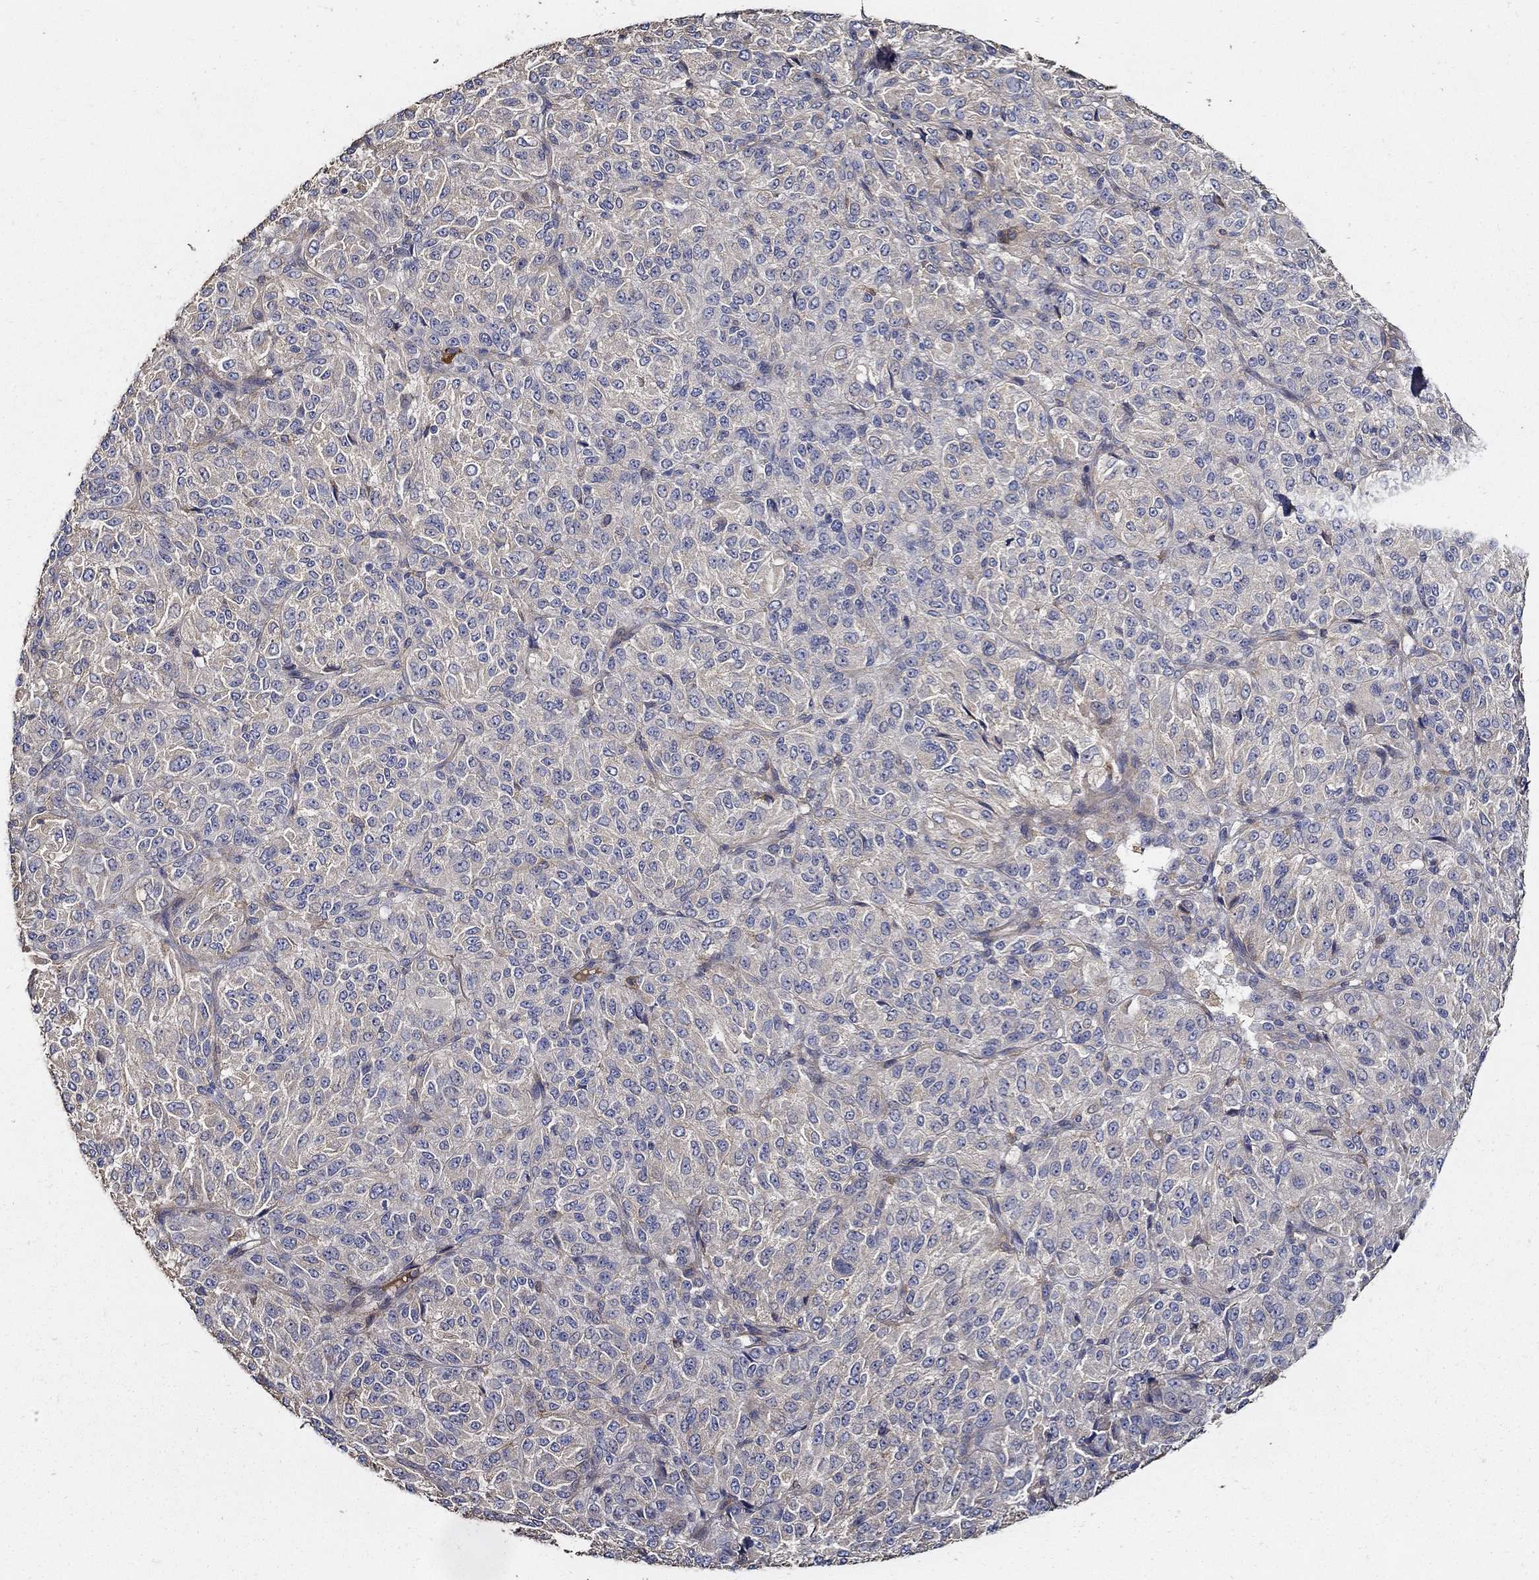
{"staining": {"intensity": "negative", "quantity": "none", "location": "none"}, "tissue": "melanoma", "cell_type": "Tumor cells", "image_type": "cancer", "snomed": [{"axis": "morphology", "description": "Malignant melanoma, Metastatic site"}, {"axis": "topography", "description": "Brain"}], "caption": "DAB (3,3'-diaminobenzidine) immunohistochemical staining of melanoma shows no significant expression in tumor cells. The staining is performed using DAB (3,3'-diaminobenzidine) brown chromogen with nuclei counter-stained in using hematoxylin.", "gene": "EMILIN3", "patient": {"sex": "female", "age": 56}}